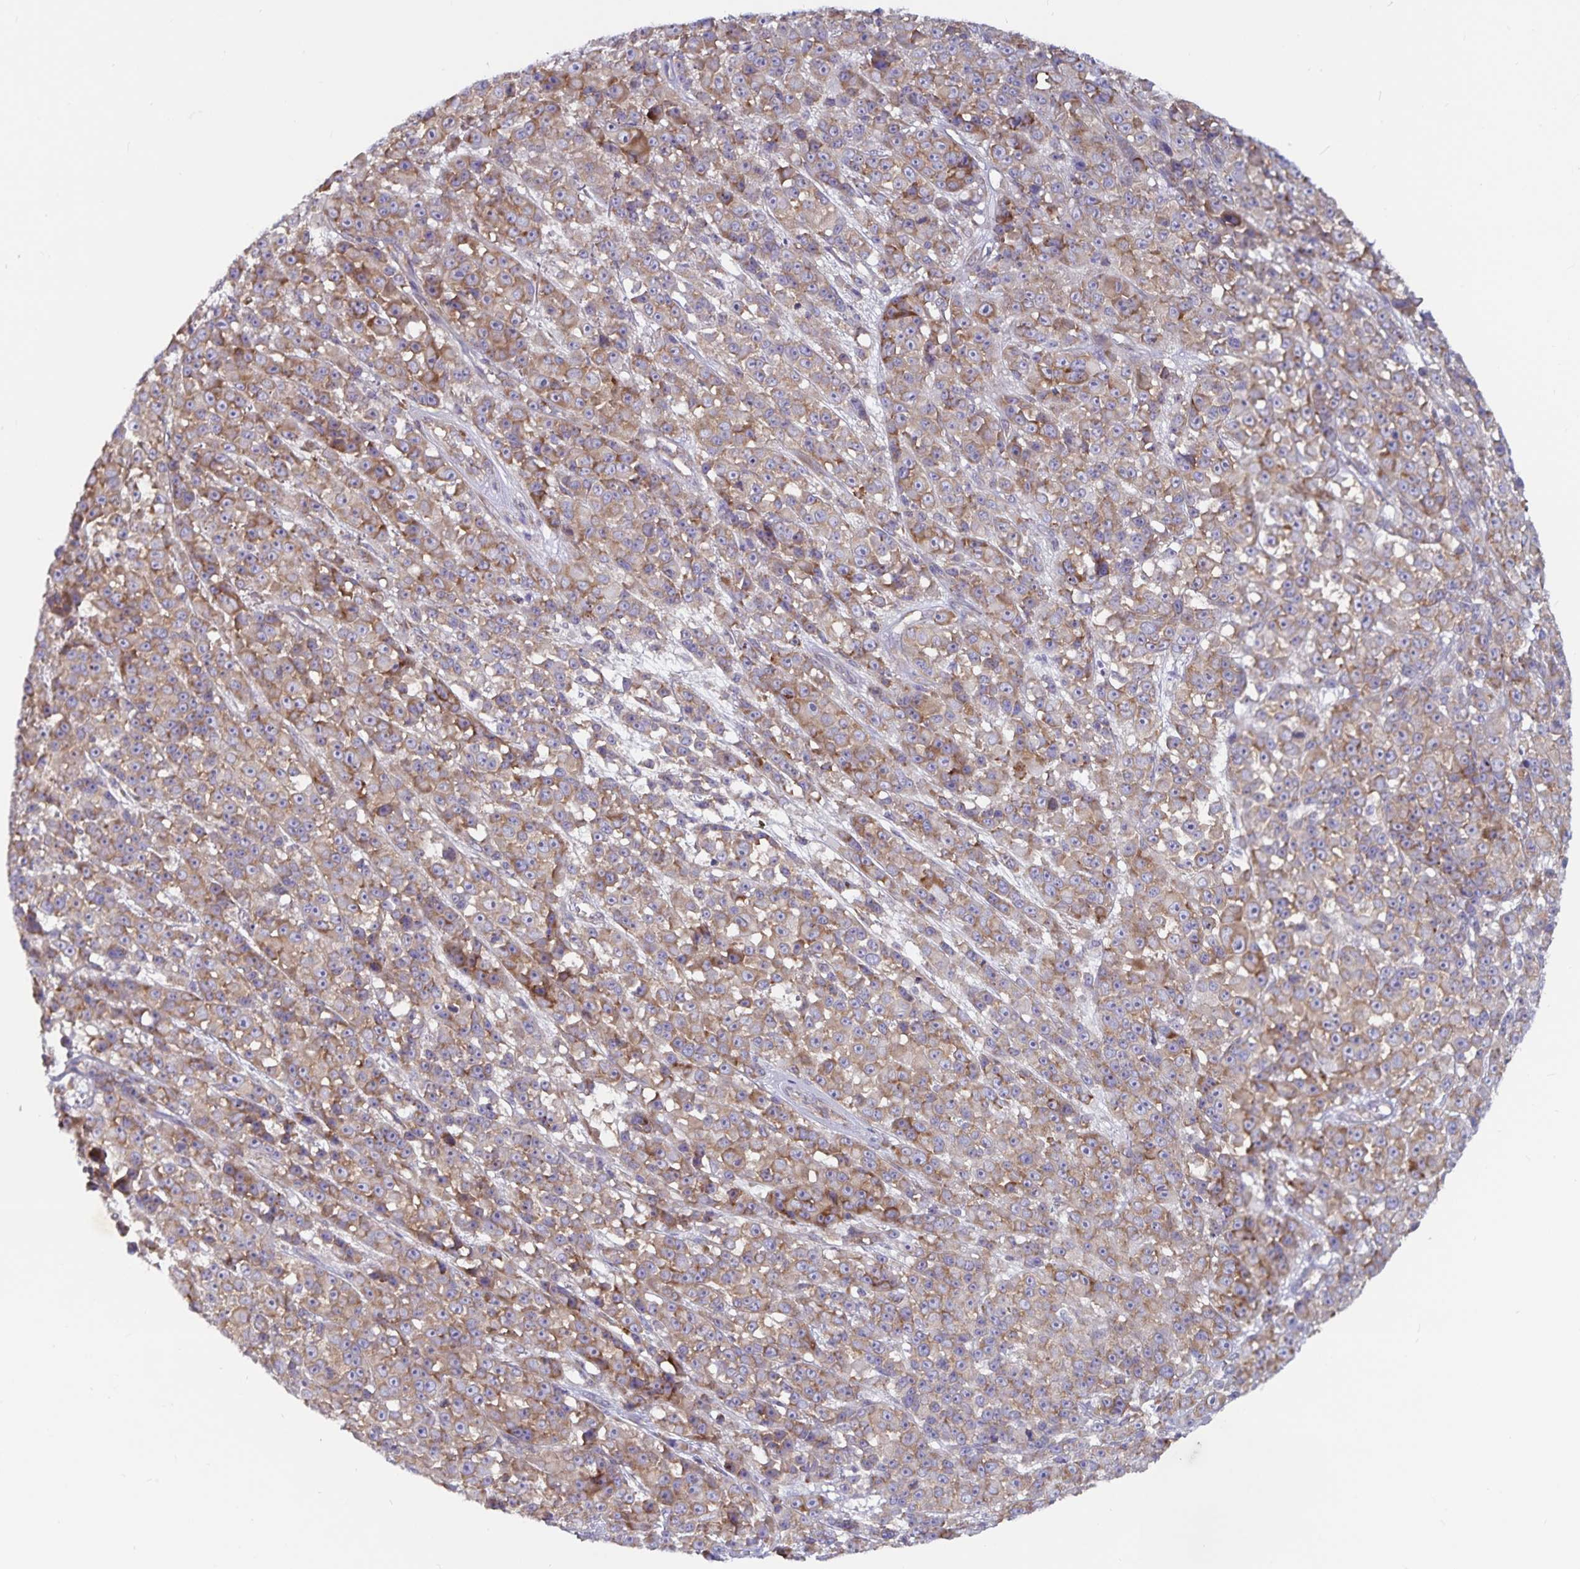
{"staining": {"intensity": "moderate", "quantity": ">75%", "location": "cytoplasmic/membranous"}, "tissue": "melanoma", "cell_type": "Tumor cells", "image_type": "cancer", "snomed": [{"axis": "morphology", "description": "Malignant melanoma, NOS"}, {"axis": "topography", "description": "Skin"}, {"axis": "topography", "description": "Skin of back"}], "caption": "An image of malignant melanoma stained for a protein exhibits moderate cytoplasmic/membranous brown staining in tumor cells. (brown staining indicates protein expression, while blue staining denotes nuclei).", "gene": "FAM120A", "patient": {"sex": "male", "age": 91}}